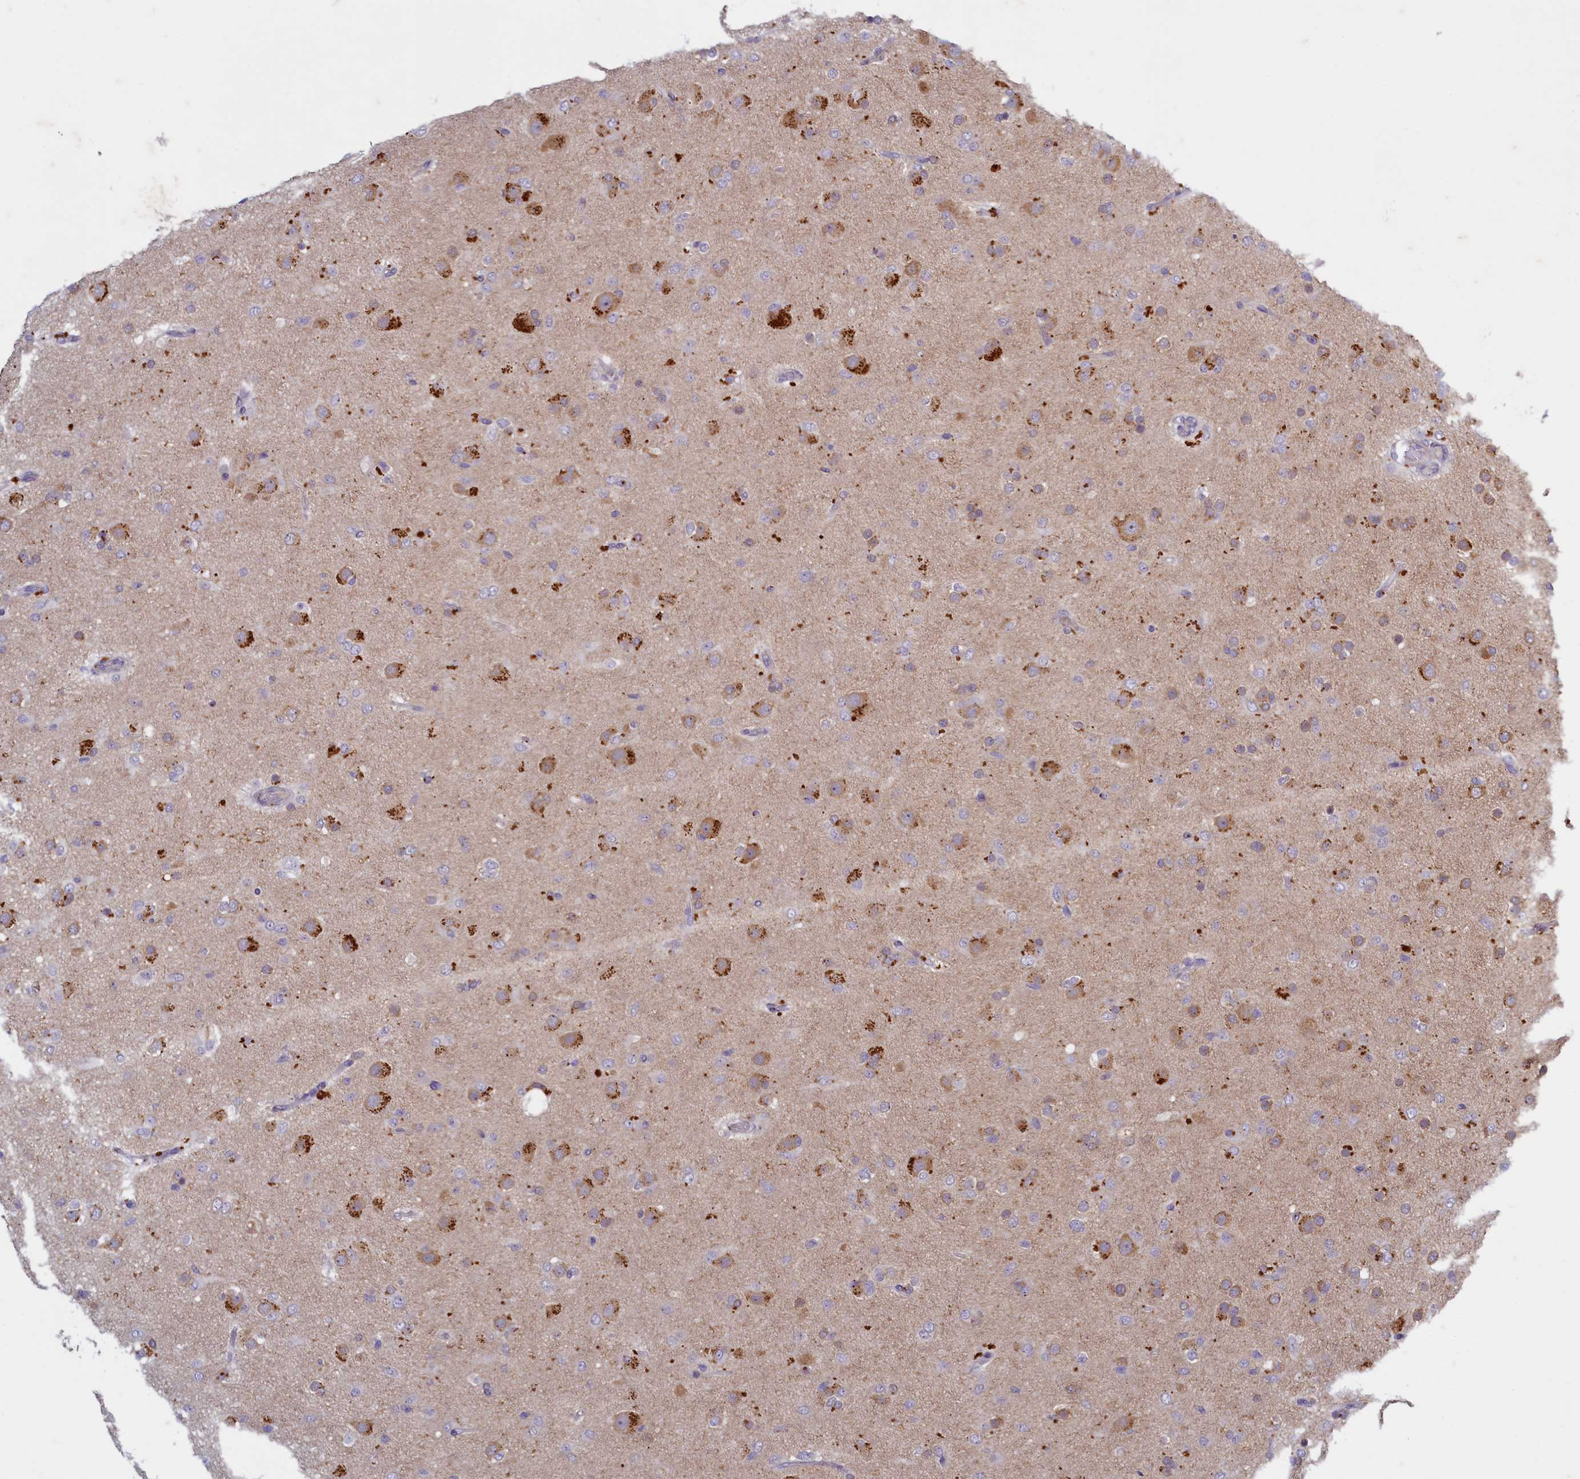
{"staining": {"intensity": "negative", "quantity": "none", "location": "none"}, "tissue": "glioma", "cell_type": "Tumor cells", "image_type": "cancer", "snomed": [{"axis": "morphology", "description": "Glioma, malignant, Low grade"}, {"axis": "topography", "description": "Brain"}], "caption": "DAB (3,3'-diaminobenzidine) immunohistochemical staining of human glioma displays no significant staining in tumor cells. (DAB immunohistochemistry with hematoxylin counter stain).", "gene": "MAP1LC3A", "patient": {"sex": "male", "age": 65}}